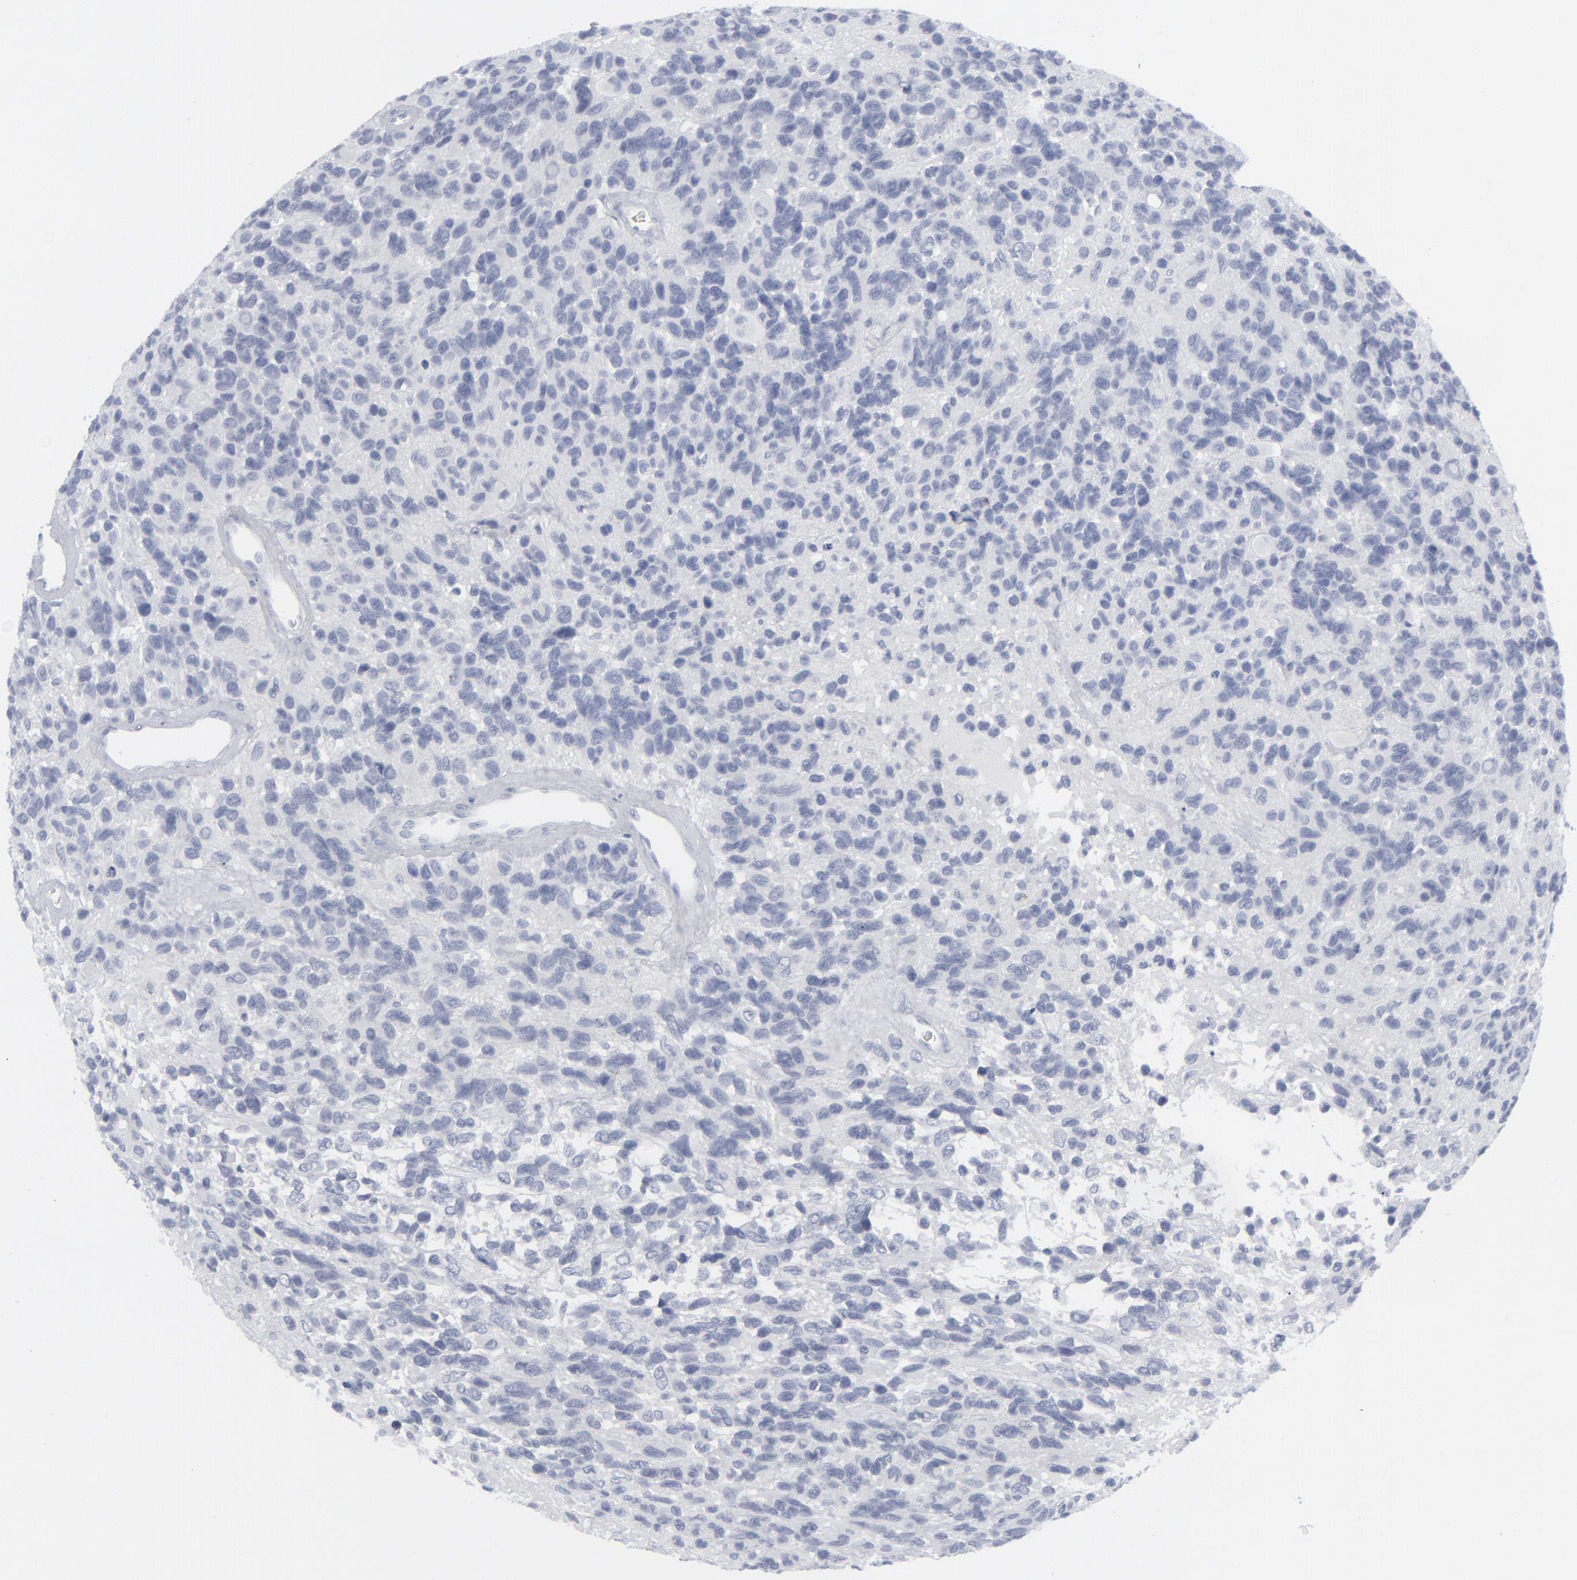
{"staining": {"intensity": "negative", "quantity": "none", "location": "none"}, "tissue": "glioma", "cell_type": "Tumor cells", "image_type": "cancer", "snomed": [{"axis": "morphology", "description": "Glioma, malignant, High grade"}, {"axis": "topography", "description": "Brain"}], "caption": "Micrograph shows no significant protein staining in tumor cells of glioma.", "gene": "MSLN", "patient": {"sex": "male", "age": 77}}